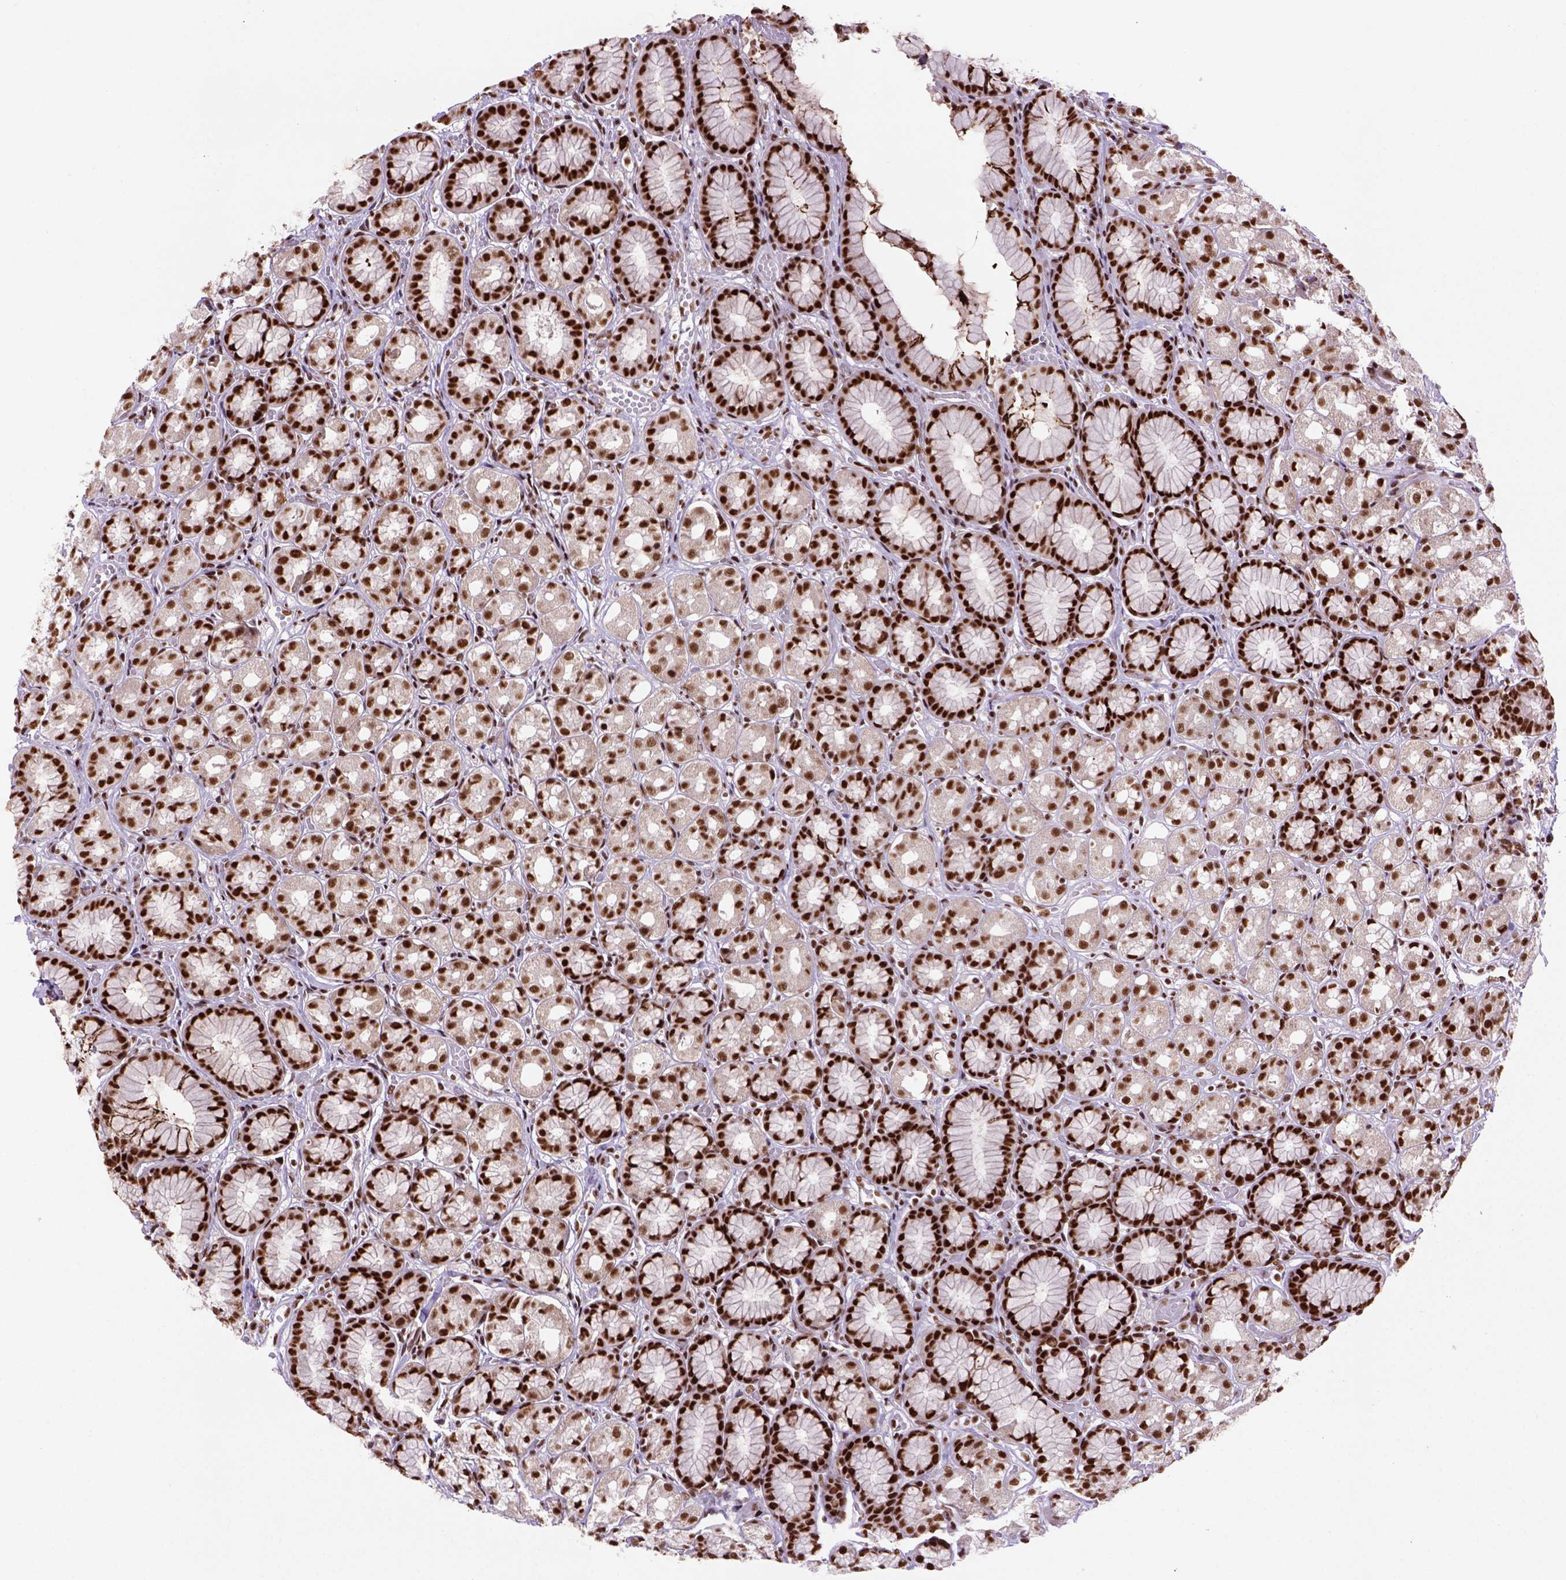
{"staining": {"intensity": "strong", "quantity": ">75%", "location": "nuclear"}, "tissue": "stomach", "cell_type": "Glandular cells", "image_type": "normal", "snomed": [{"axis": "morphology", "description": "Normal tissue, NOS"}, {"axis": "topography", "description": "Stomach"}], "caption": "Immunohistochemical staining of benign stomach demonstrates strong nuclear protein positivity in about >75% of glandular cells.", "gene": "NSMCE2", "patient": {"sex": "male", "age": 70}}